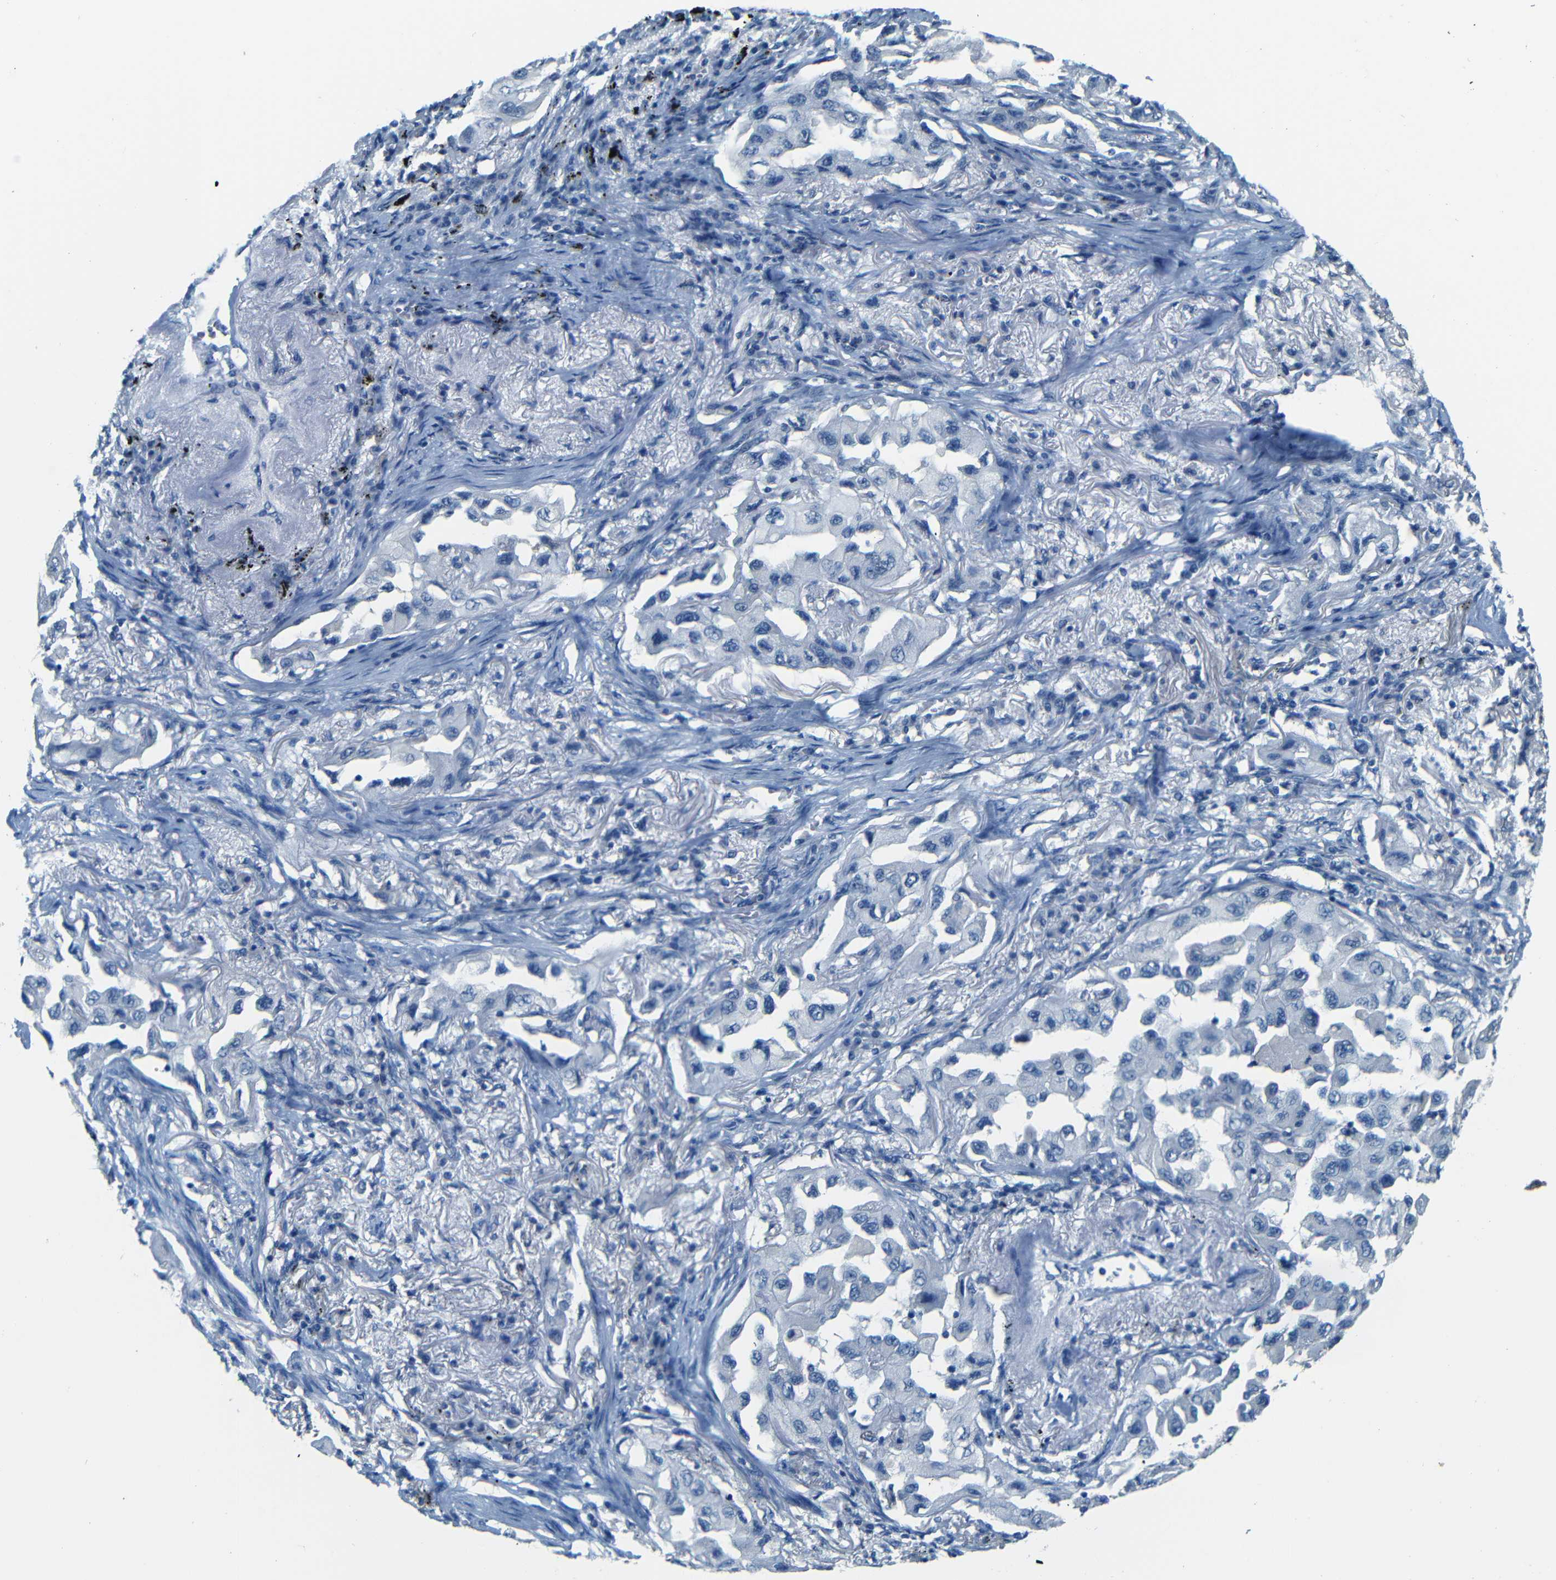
{"staining": {"intensity": "negative", "quantity": "none", "location": "none"}, "tissue": "lung cancer", "cell_type": "Tumor cells", "image_type": "cancer", "snomed": [{"axis": "morphology", "description": "Adenocarcinoma, NOS"}, {"axis": "topography", "description": "Lung"}], "caption": "Immunohistochemical staining of human lung cancer (adenocarcinoma) shows no significant staining in tumor cells.", "gene": "ZMAT1", "patient": {"sex": "female", "age": 65}}